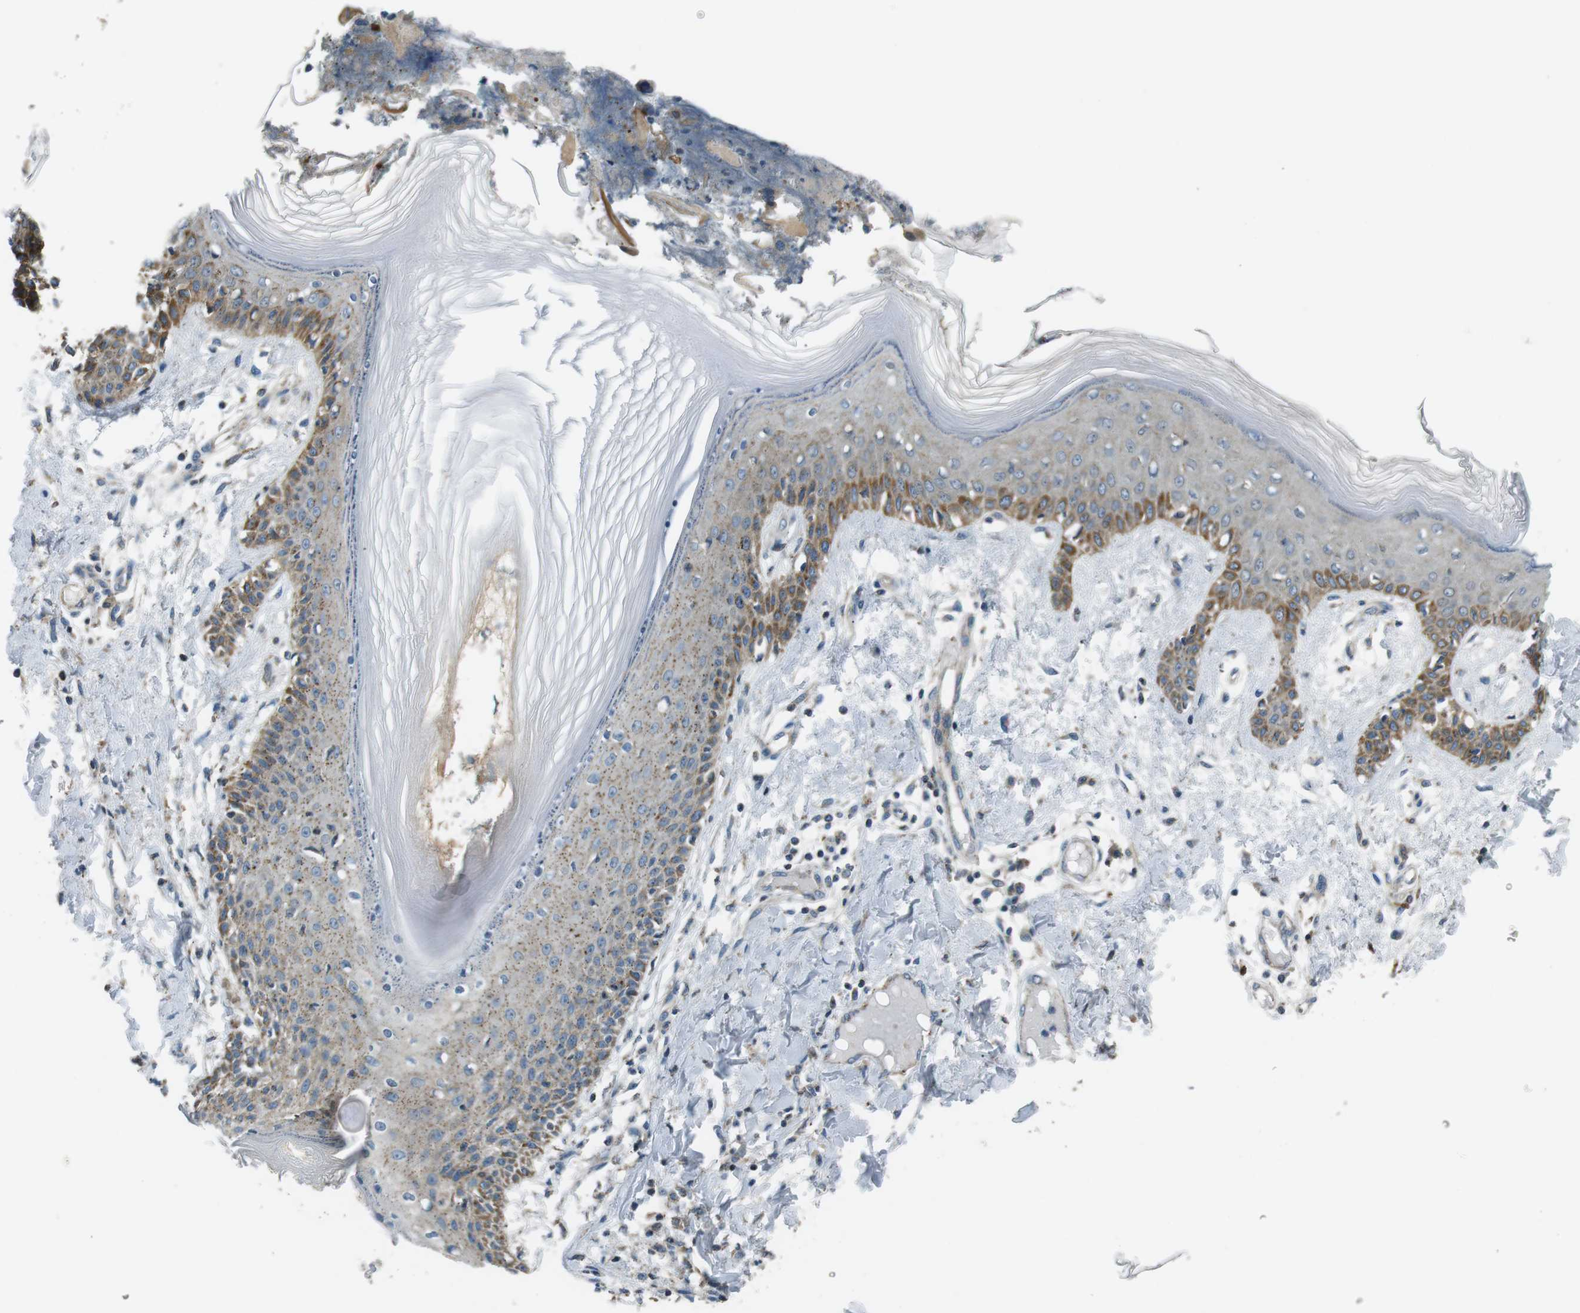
{"staining": {"intensity": "weak", "quantity": ">75%", "location": "cytoplasmic/membranous"}, "tissue": "skin", "cell_type": "Fibroblasts", "image_type": "normal", "snomed": [{"axis": "morphology", "description": "Normal tissue, NOS"}, {"axis": "topography", "description": "Skin"}], "caption": "A high-resolution photomicrograph shows immunohistochemistry (IHC) staining of normal skin, which exhibits weak cytoplasmic/membranous staining in about >75% of fibroblasts.", "gene": "FAM3B", "patient": {"sex": "male", "age": 53}}